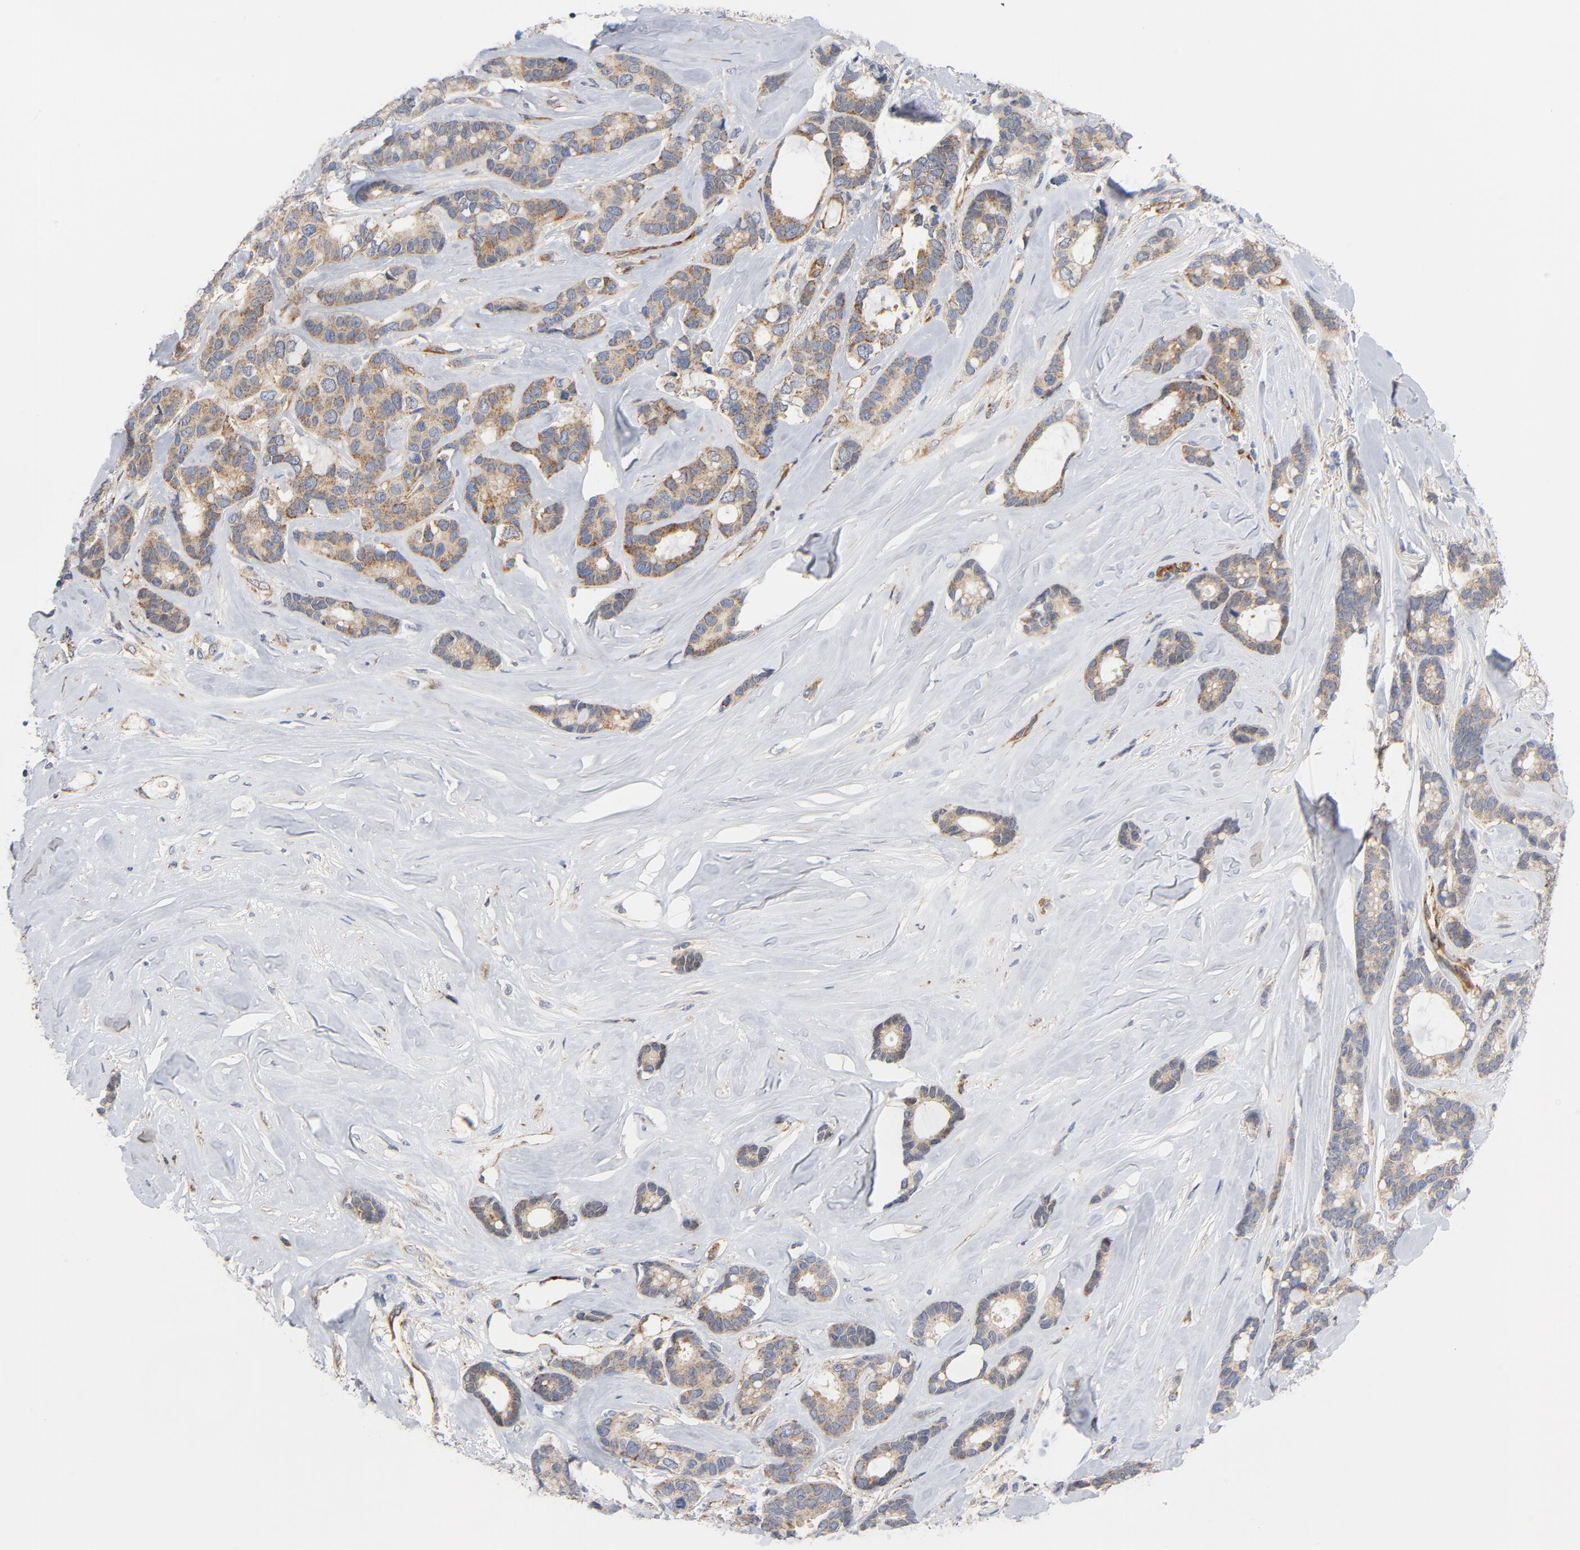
{"staining": {"intensity": "moderate", "quantity": ">75%", "location": "cytoplasmic/membranous"}, "tissue": "breast cancer", "cell_type": "Tumor cells", "image_type": "cancer", "snomed": [{"axis": "morphology", "description": "Duct carcinoma"}, {"axis": "topography", "description": "Breast"}], "caption": "An image of human breast cancer stained for a protein exhibits moderate cytoplasmic/membranous brown staining in tumor cells.", "gene": "RAPGEF4", "patient": {"sex": "female", "age": 87}}